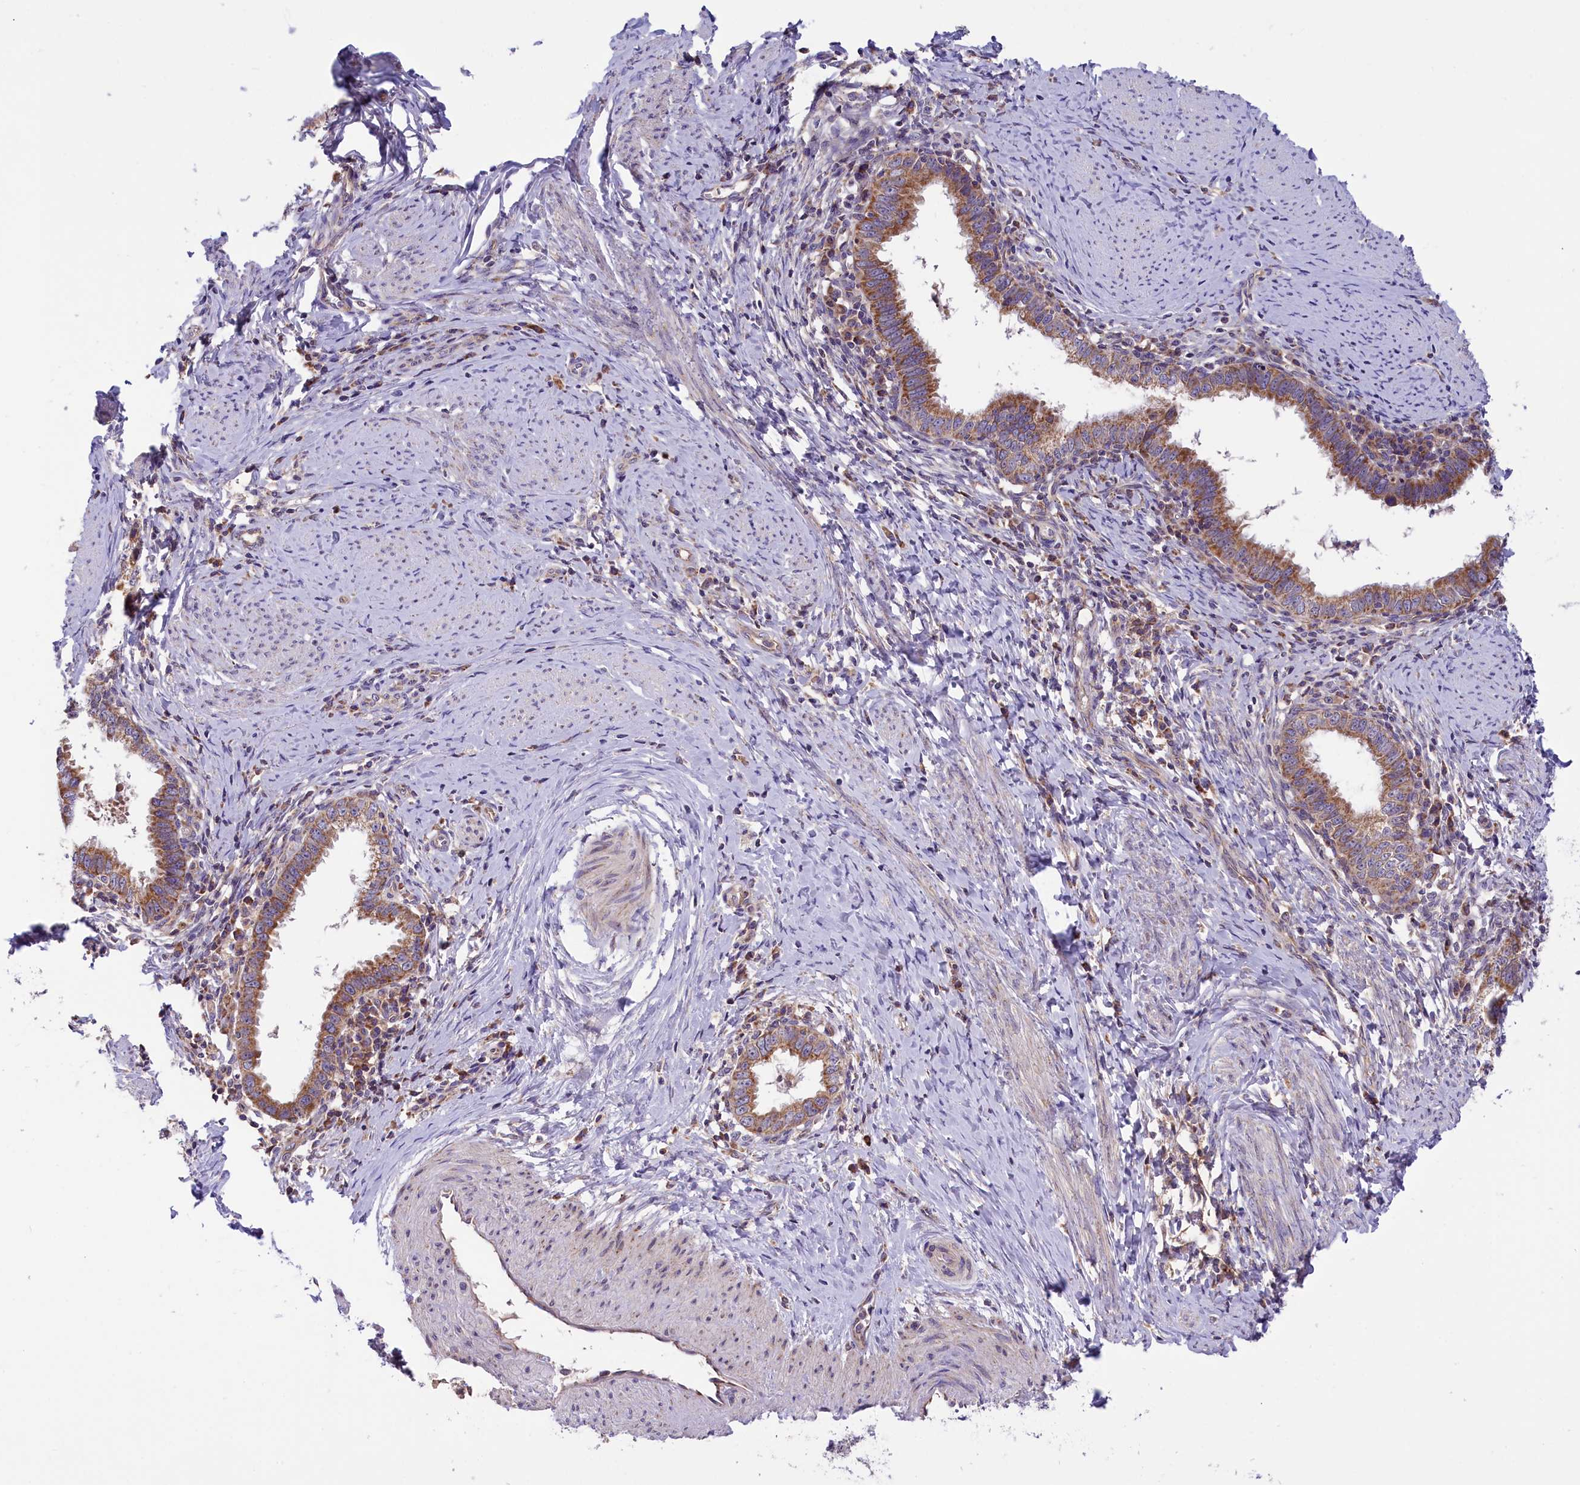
{"staining": {"intensity": "moderate", "quantity": ">75%", "location": "cytoplasmic/membranous"}, "tissue": "cervical cancer", "cell_type": "Tumor cells", "image_type": "cancer", "snomed": [{"axis": "morphology", "description": "Adenocarcinoma, NOS"}, {"axis": "topography", "description": "Cervix"}], "caption": "Tumor cells demonstrate moderate cytoplasmic/membranous staining in approximately >75% of cells in cervical cancer (adenocarcinoma). The staining is performed using DAB brown chromogen to label protein expression. The nuclei are counter-stained blue using hematoxylin.", "gene": "DNAJB9", "patient": {"sex": "female", "age": 36}}